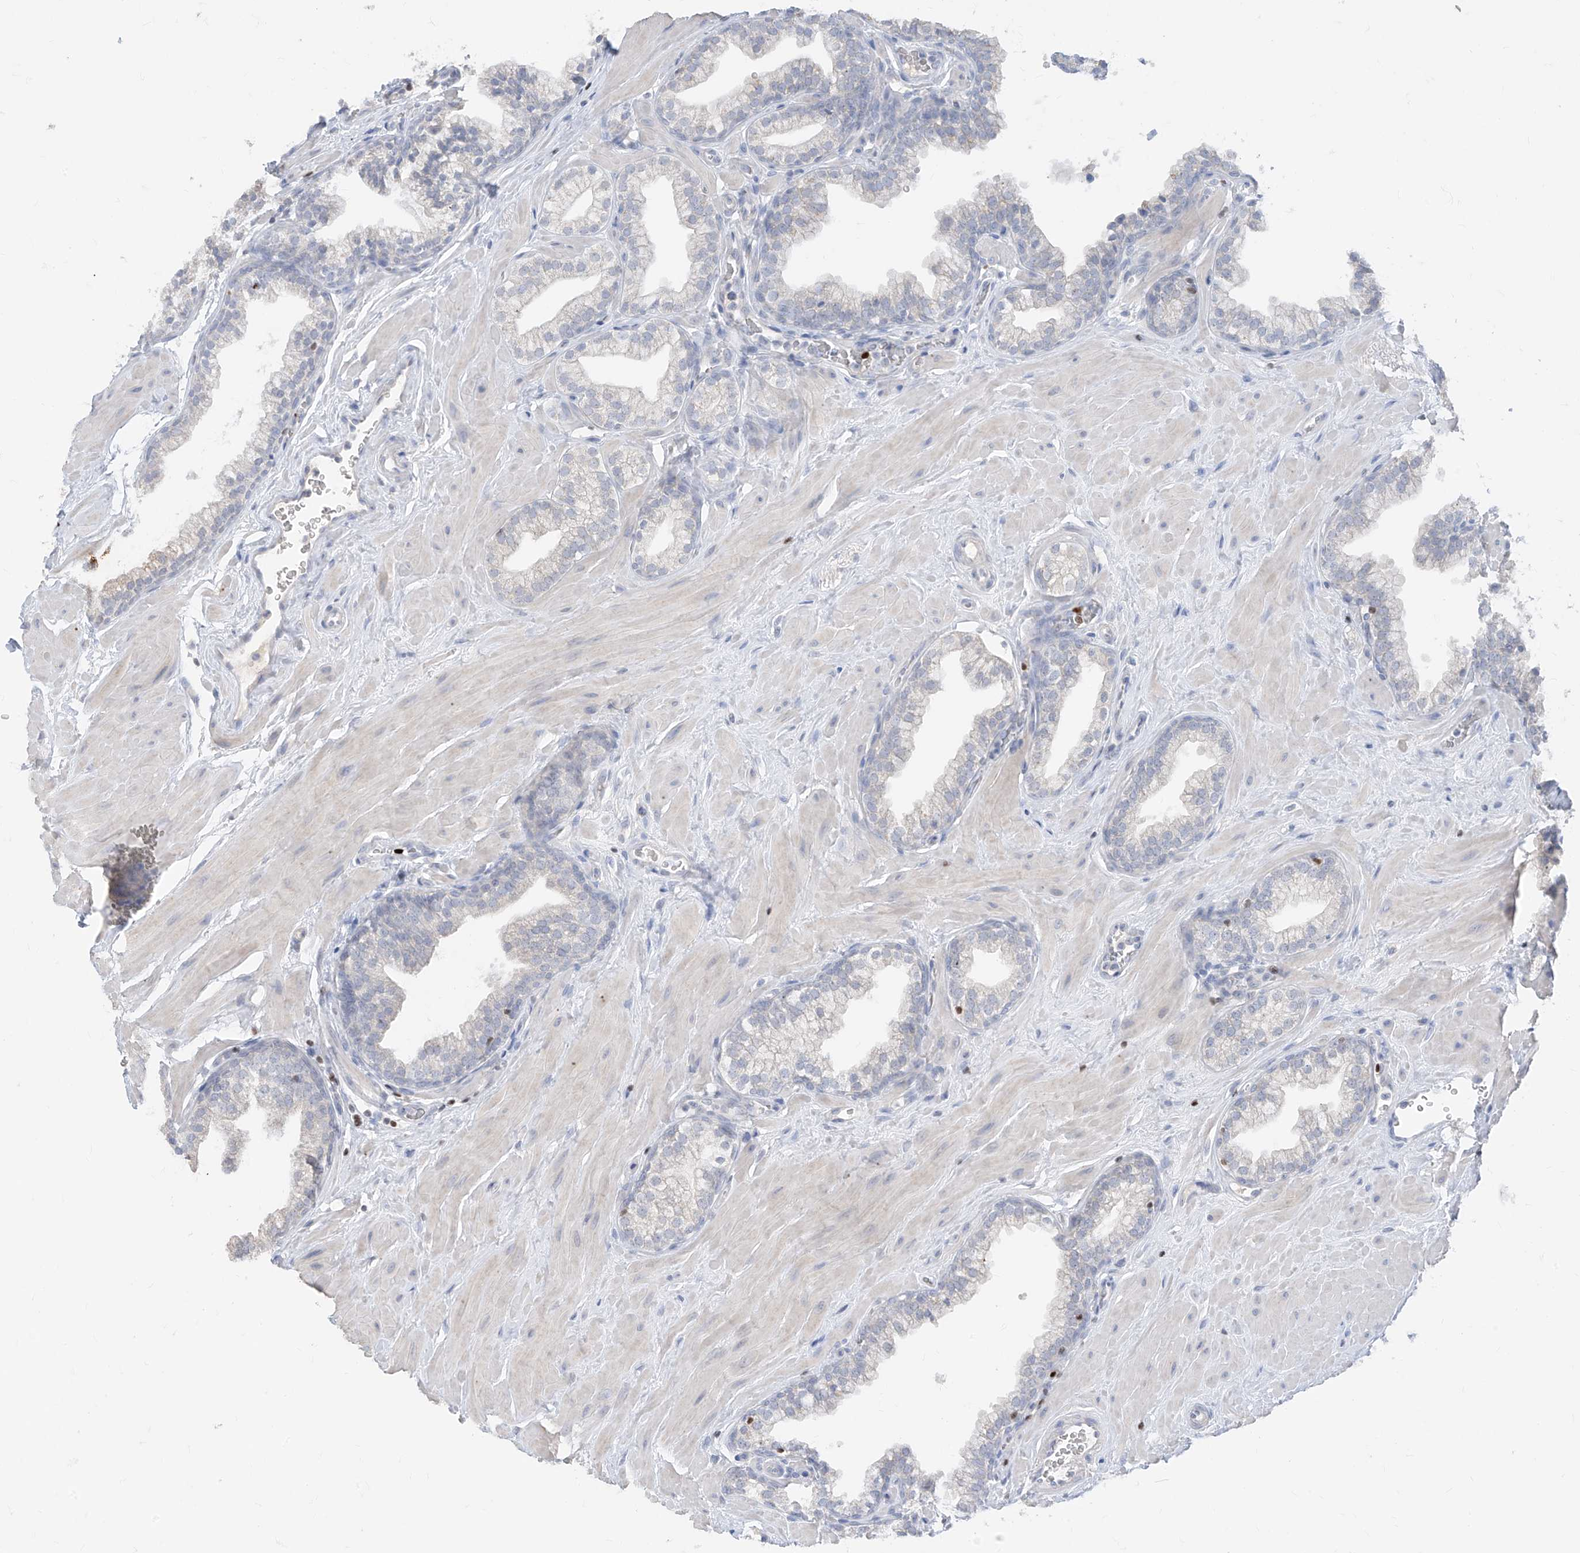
{"staining": {"intensity": "negative", "quantity": "none", "location": "none"}, "tissue": "prostate", "cell_type": "Glandular cells", "image_type": "normal", "snomed": [{"axis": "morphology", "description": "Normal tissue, NOS"}, {"axis": "morphology", "description": "Urothelial carcinoma, Low grade"}, {"axis": "topography", "description": "Urinary bladder"}, {"axis": "topography", "description": "Prostate"}], "caption": "A micrograph of prostate stained for a protein exhibits no brown staining in glandular cells.", "gene": "TBX21", "patient": {"sex": "male", "age": 60}}